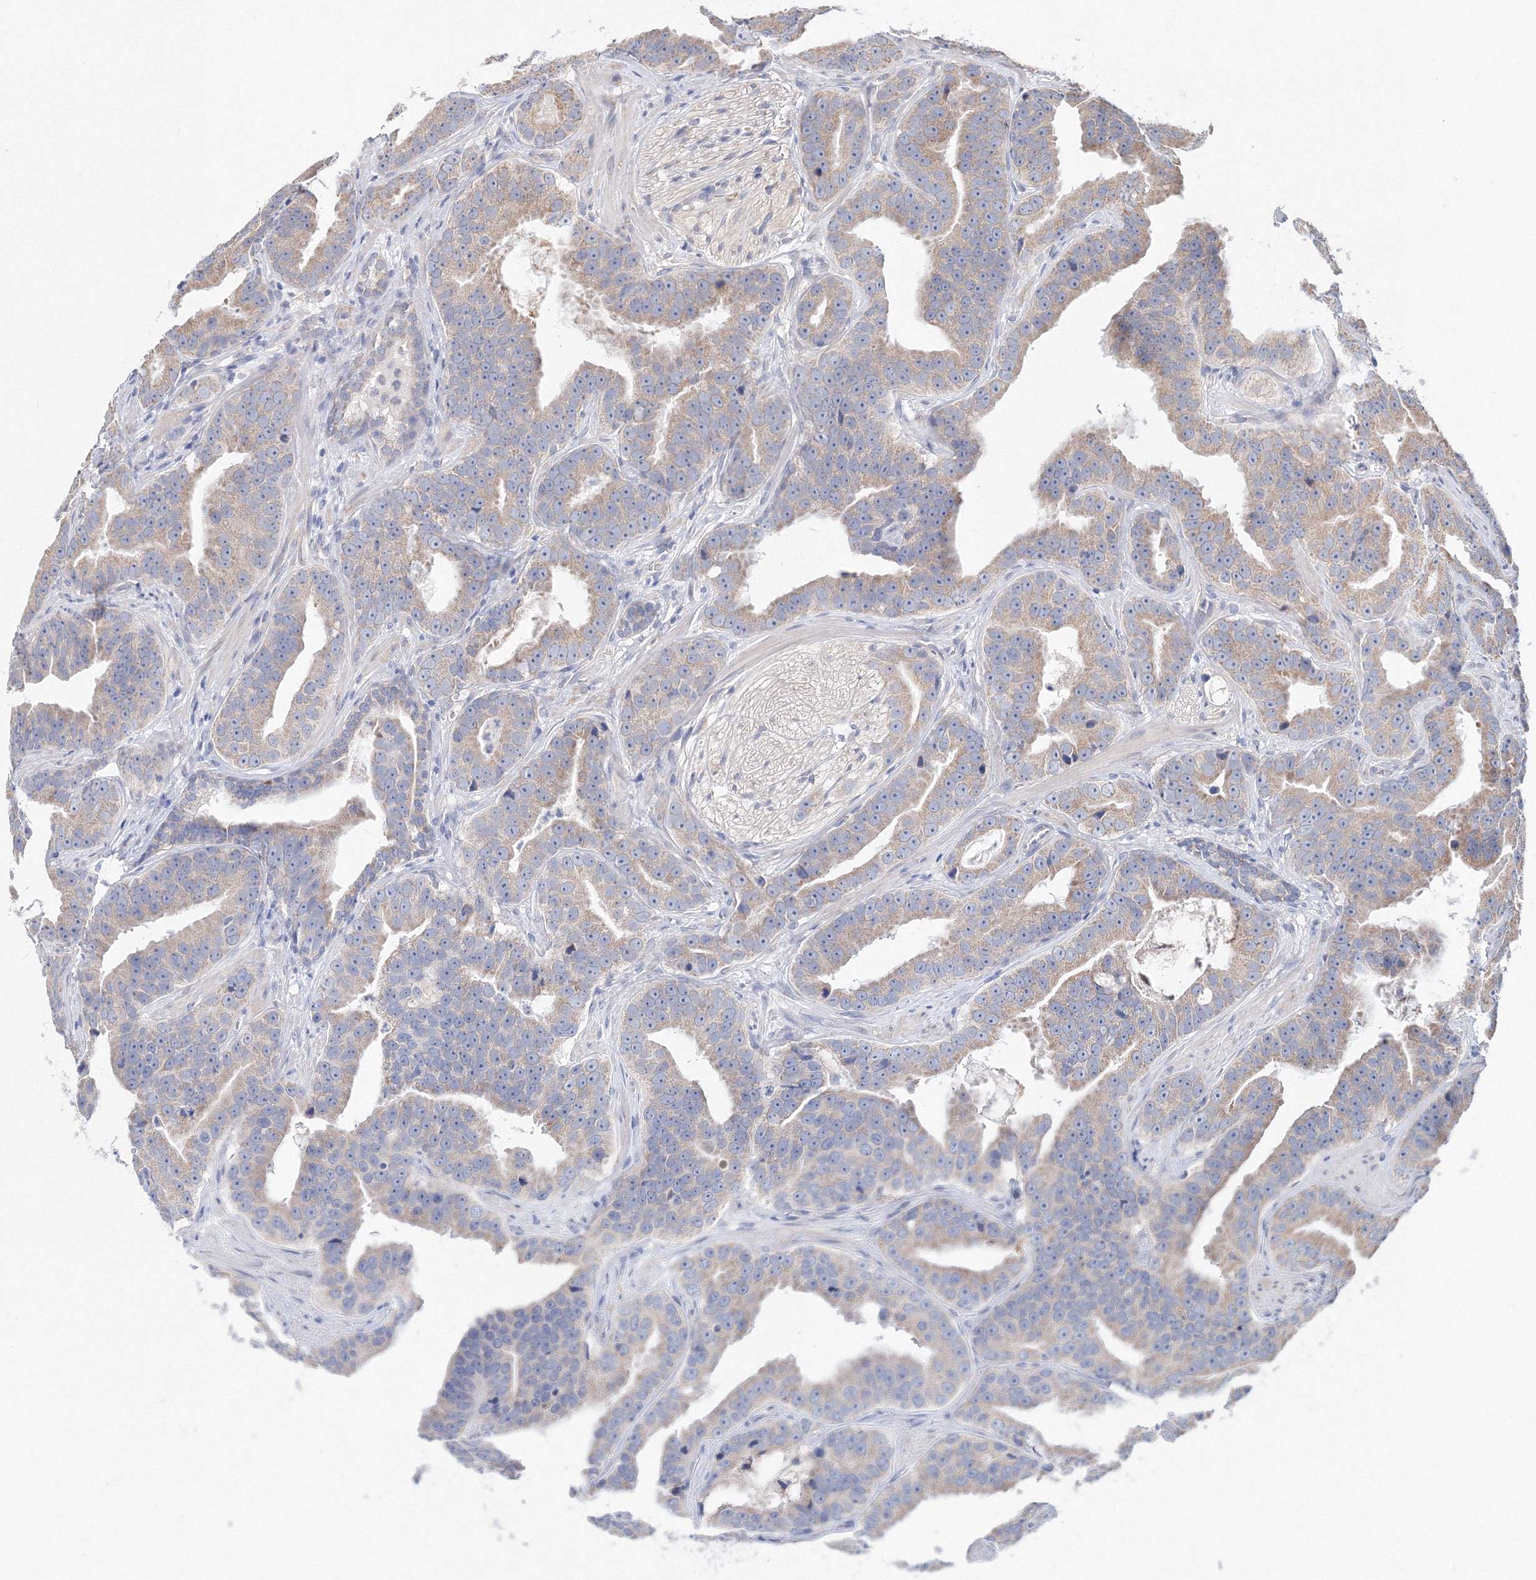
{"staining": {"intensity": "weak", "quantity": "25%-75%", "location": "cytoplasmic/membranous"}, "tissue": "prostate cancer", "cell_type": "Tumor cells", "image_type": "cancer", "snomed": [{"axis": "morphology", "description": "Adenocarcinoma, Low grade"}, {"axis": "topography", "description": "Prostate"}], "caption": "Protein staining of prostate cancer tissue reveals weak cytoplasmic/membranous staining in approximately 25%-75% of tumor cells. (DAB IHC, brown staining for protein, blue staining for nuclei).", "gene": "DHRS12", "patient": {"sex": "male", "age": 59}}